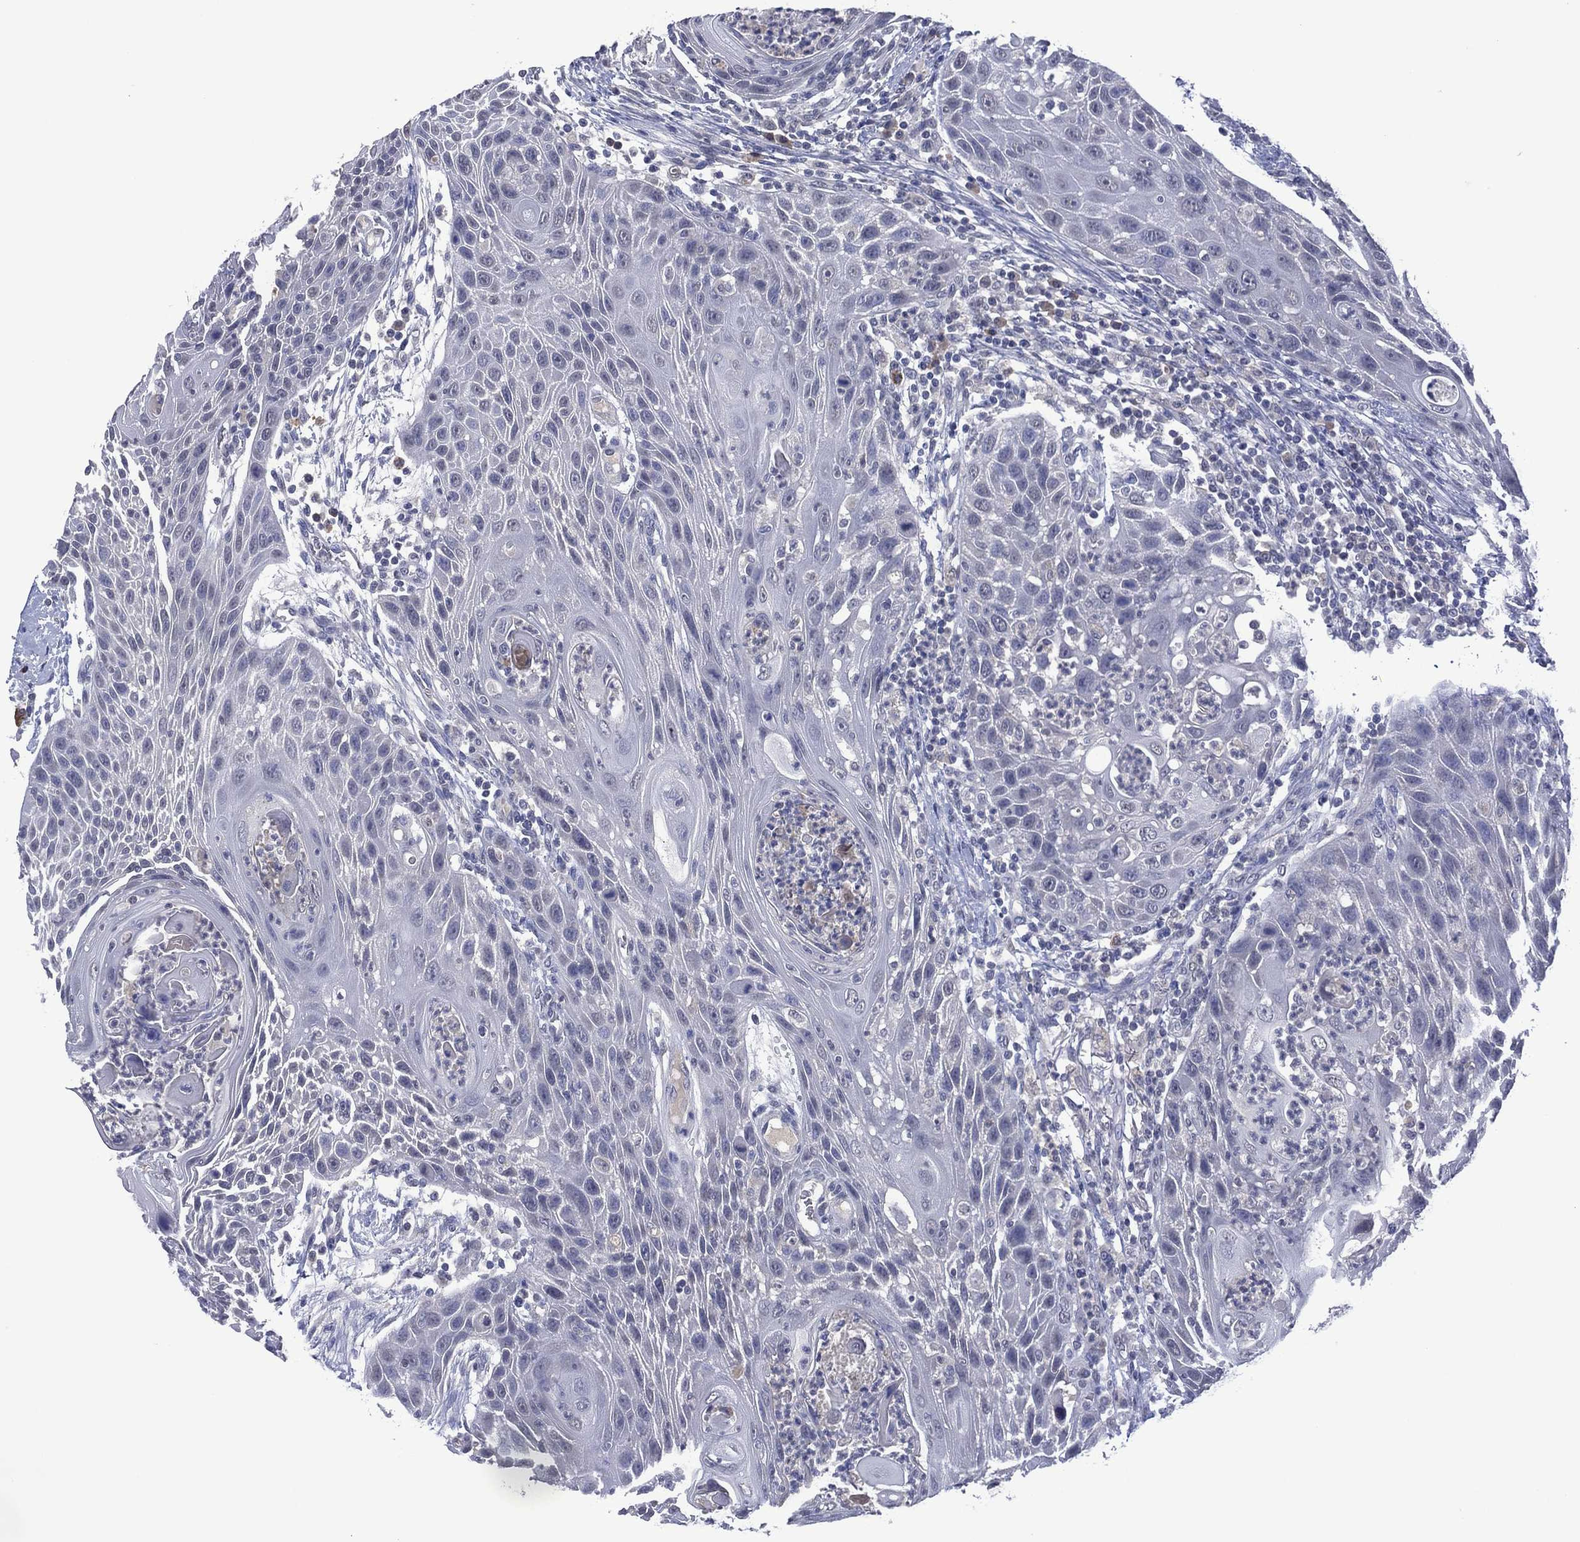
{"staining": {"intensity": "negative", "quantity": "none", "location": "none"}, "tissue": "head and neck cancer", "cell_type": "Tumor cells", "image_type": "cancer", "snomed": [{"axis": "morphology", "description": "Squamous cell carcinoma, NOS"}, {"axis": "topography", "description": "Head-Neck"}], "caption": "DAB immunohistochemical staining of human squamous cell carcinoma (head and neck) shows no significant expression in tumor cells.", "gene": "ASB10", "patient": {"sex": "male", "age": 69}}